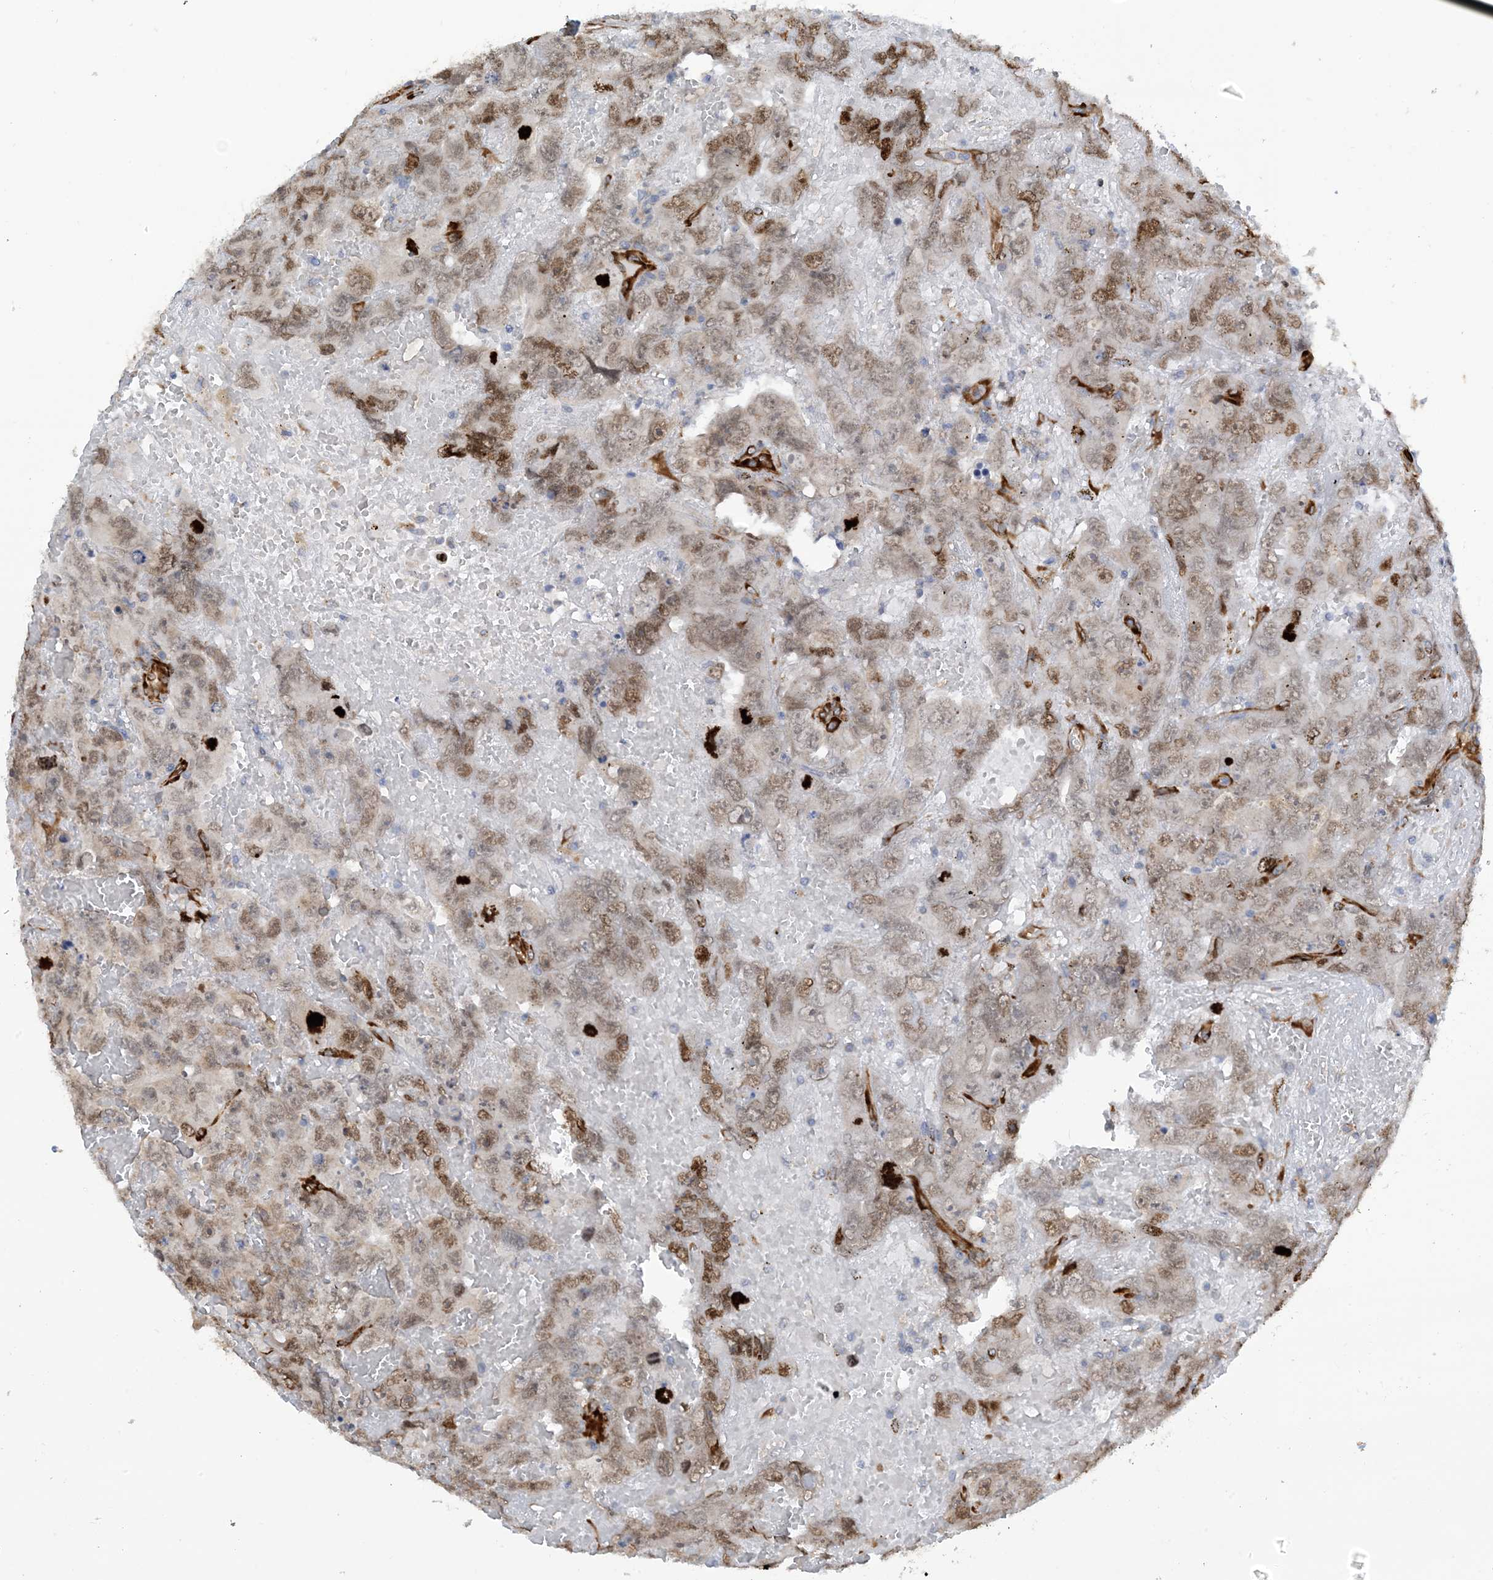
{"staining": {"intensity": "moderate", "quantity": ">75%", "location": "nuclear"}, "tissue": "testis cancer", "cell_type": "Tumor cells", "image_type": "cancer", "snomed": [{"axis": "morphology", "description": "Carcinoma, Embryonal, NOS"}, {"axis": "topography", "description": "Testis"}], "caption": "Human embryonal carcinoma (testis) stained with a brown dye displays moderate nuclear positive positivity in about >75% of tumor cells.", "gene": "ZBTB45", "patient": {"sex": "male", "age": 45}}